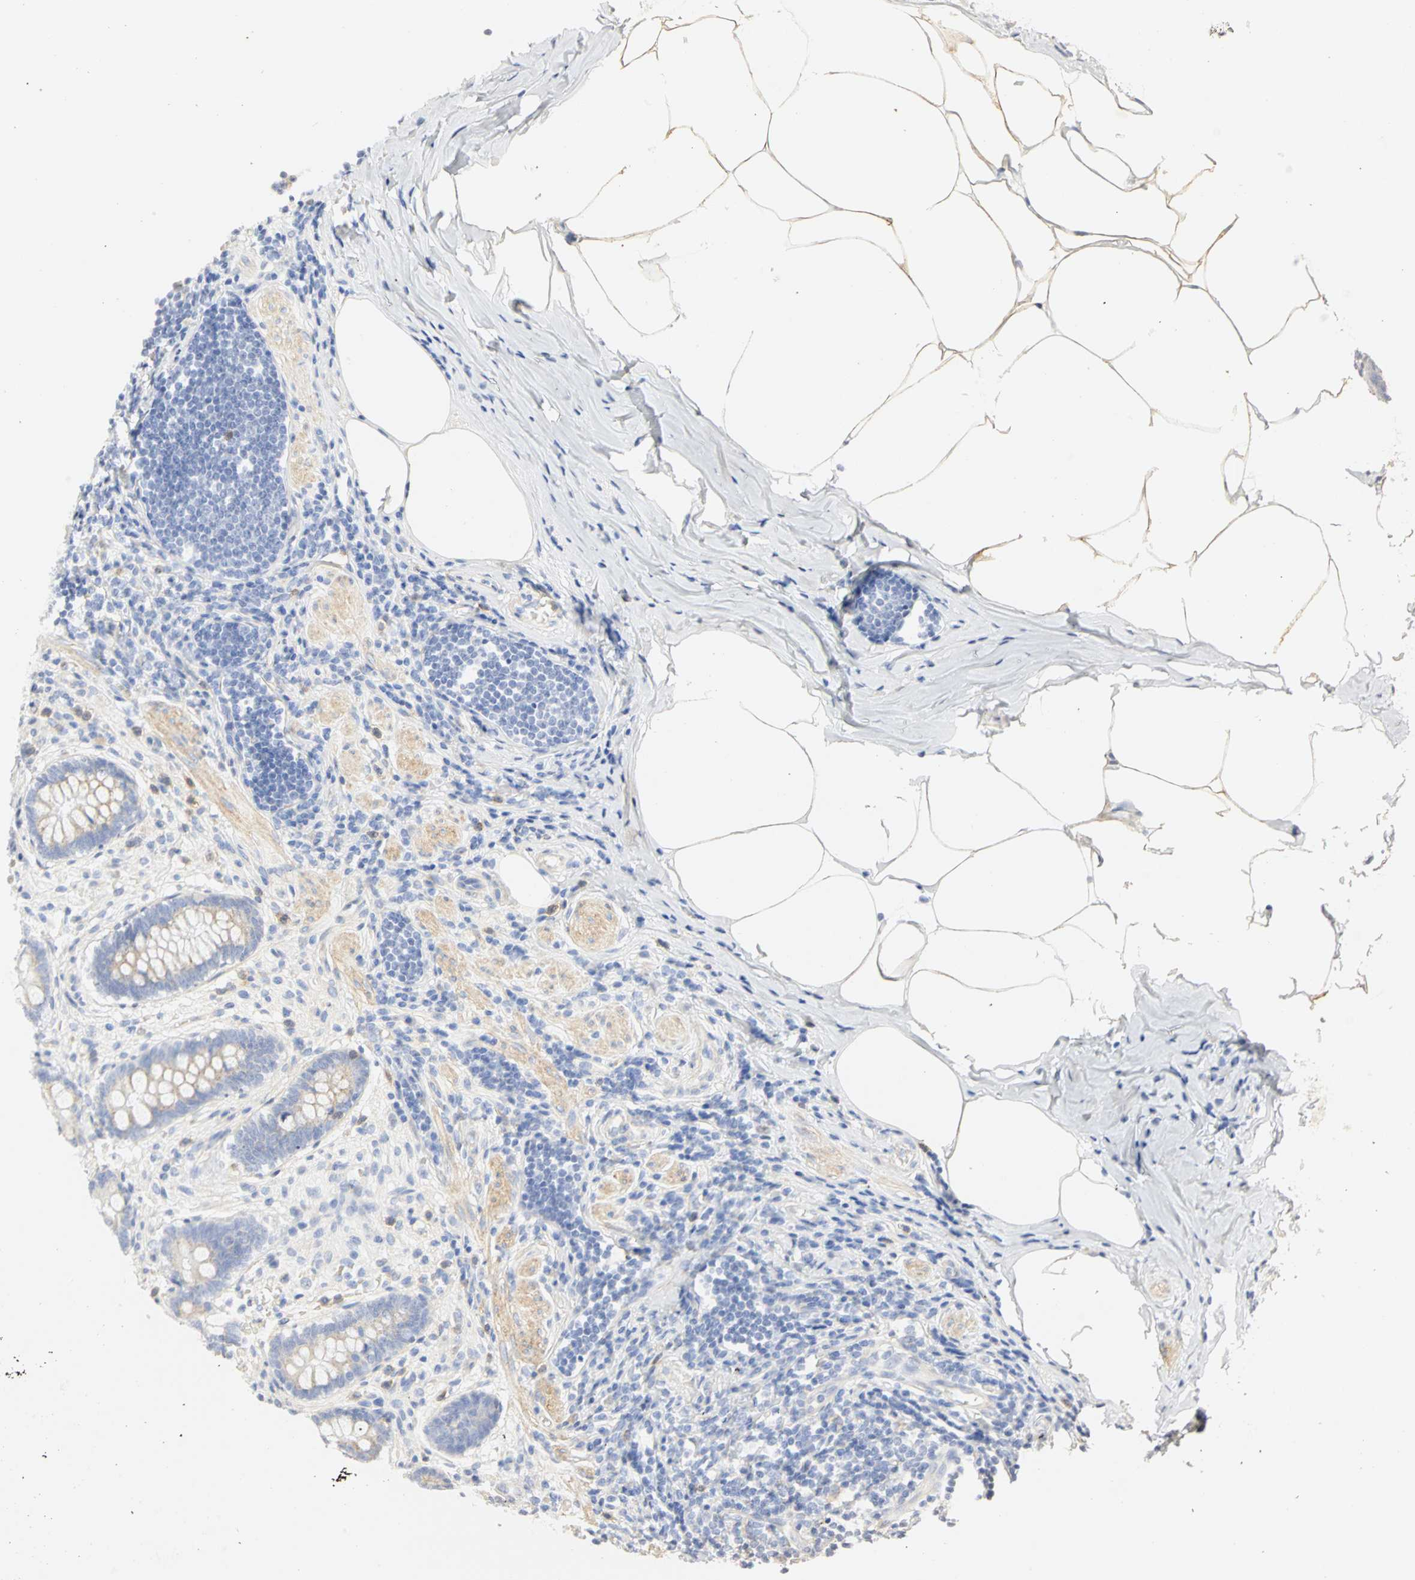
{"staining": {"intensity": "weak", "quantity": "<25%", "location": "cytoplasmic/membranous"}, "tissue": "appendix", "cell_type": "Glandular cells", "image_type": "normal", "snomed": [{"axis": "morphology", "description": "Normal tissue, NOS"}, {"axis": "topography", "description": "Appendix"}], "caption": "A high-resolution histopathology image shows immunohistochemistry staining of benign appendix, which shows no significant positivity in glandular cells.", "gene": "GNRH2", "patient": {"sex": "female", "age": 50}}